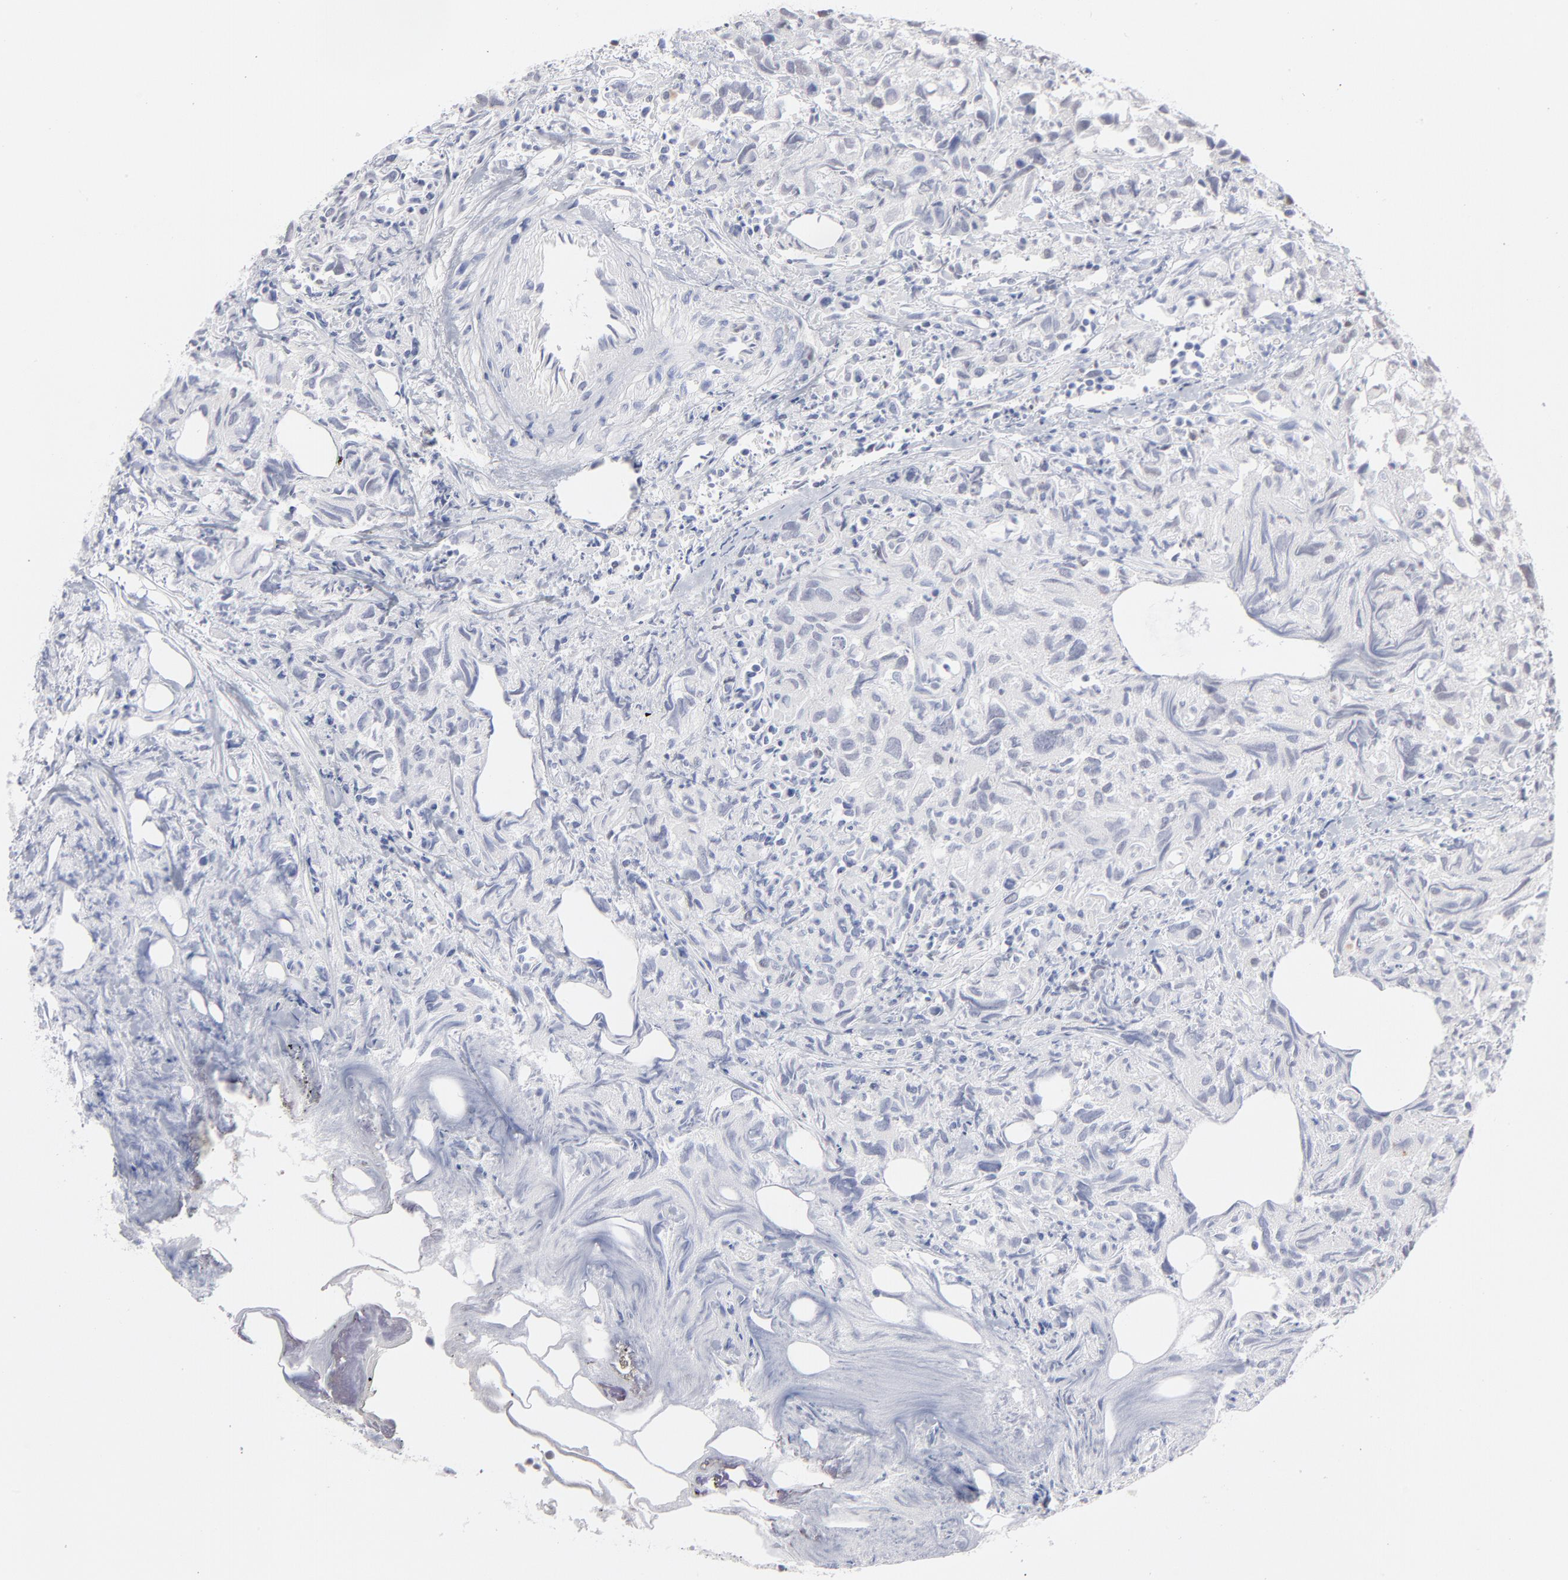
{"staining": {"intensity": "moderate", "quantity": "25%-75%", "location": "nuclear"}, "tissue": "urothelial cancer", "cell_type": "Tumor cells", "image_type": "cancer", "snomed": [{"axis": "morphology", "description": "Urothelial carcinoma, High grade"}, {"axis": "topography", "description": "Urinary bladder"}], "caption": "The immunohistochemical stain highlights moderate nuclear expression in tumor cells of high-grade urothelial carcinoma tissue.", "gene": "MCM7", "patient": {"sex": "female", "age": 75}}